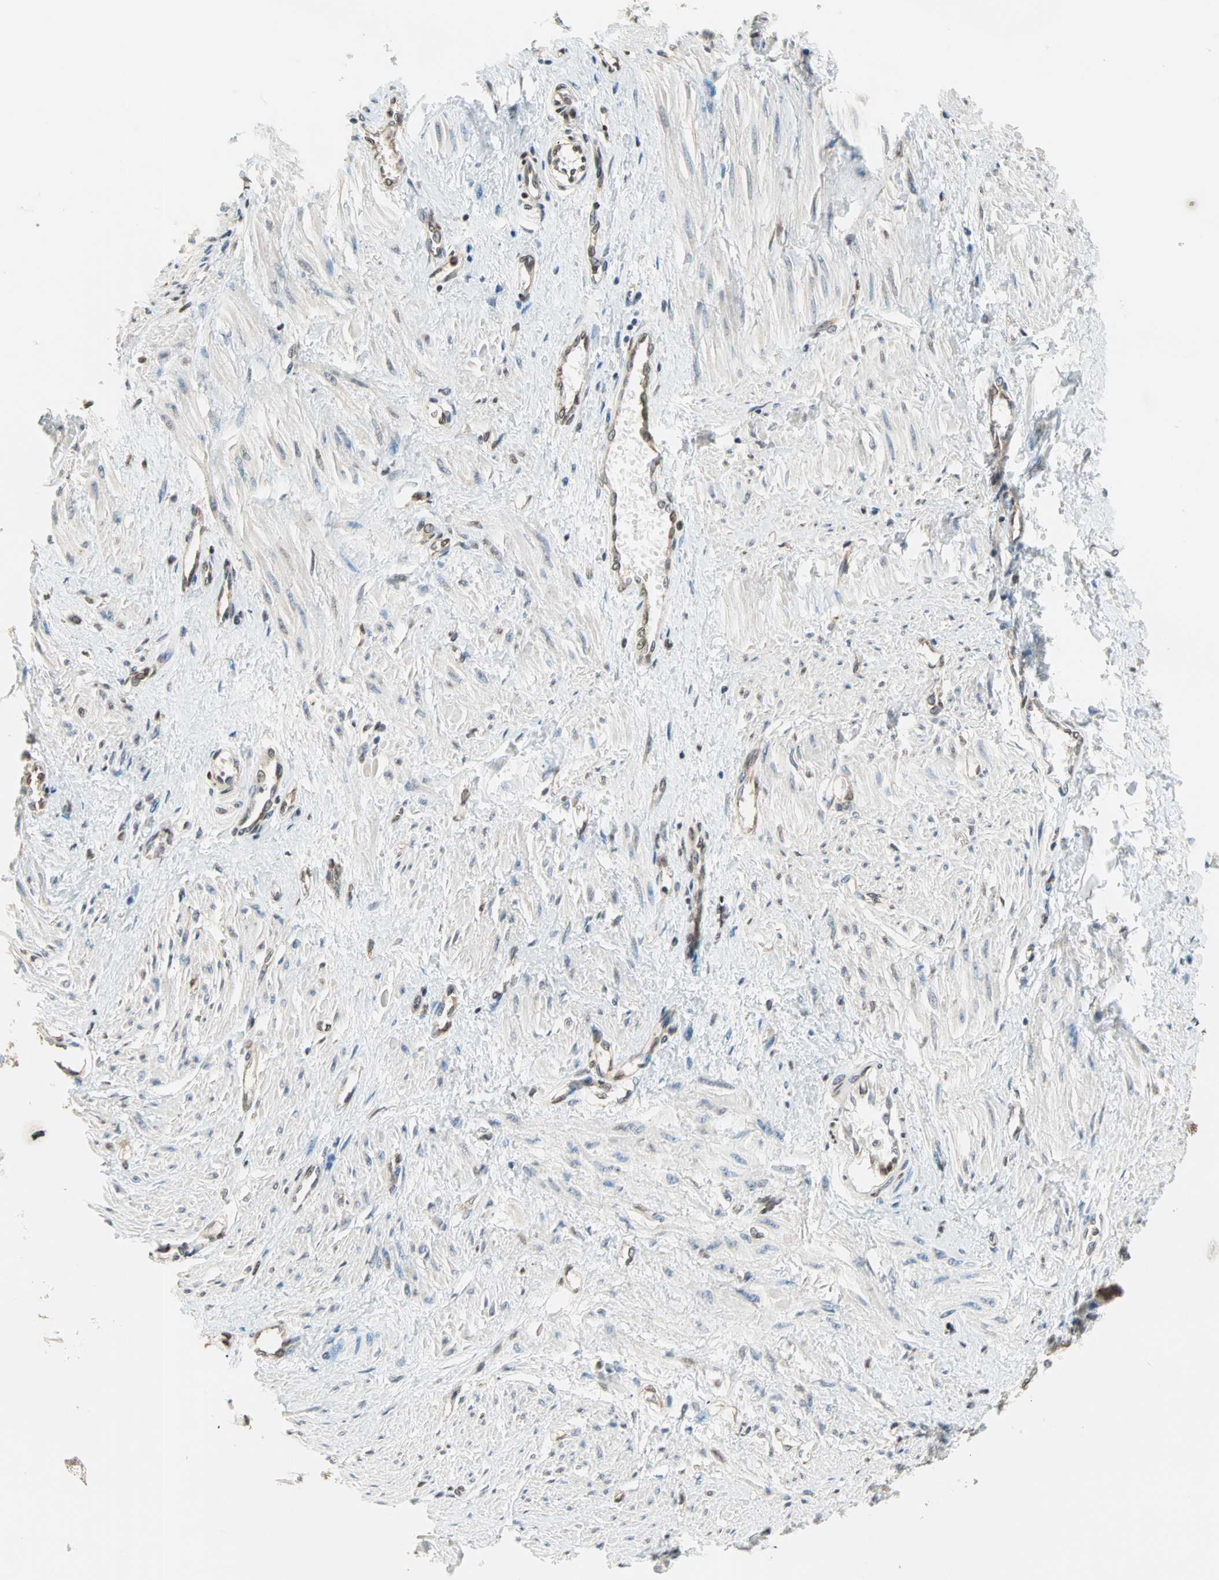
{"staining": {"intensity": "weak", "quantity": "25%-75%", "location": "nuclear"}, "tissue": "smooth muscle", "cell_type": "Smooth muscle cells", "image_type": "normal", "snomed": [{"axis": "morphology", "description": "Normal tissue, NOS"}, {"axis": "topography", "description": "Smooth muscle"}, {"axis": "topography", "description": "Uterus"}], "caption": "Brown immunohistochemical staining in benign smooth muscle demonstrates weak nuclear staining in about 25%-75% of smooth muscle cells.", "gene": "DAZAP1", "patient": {"sex": "female", "age": 39}}